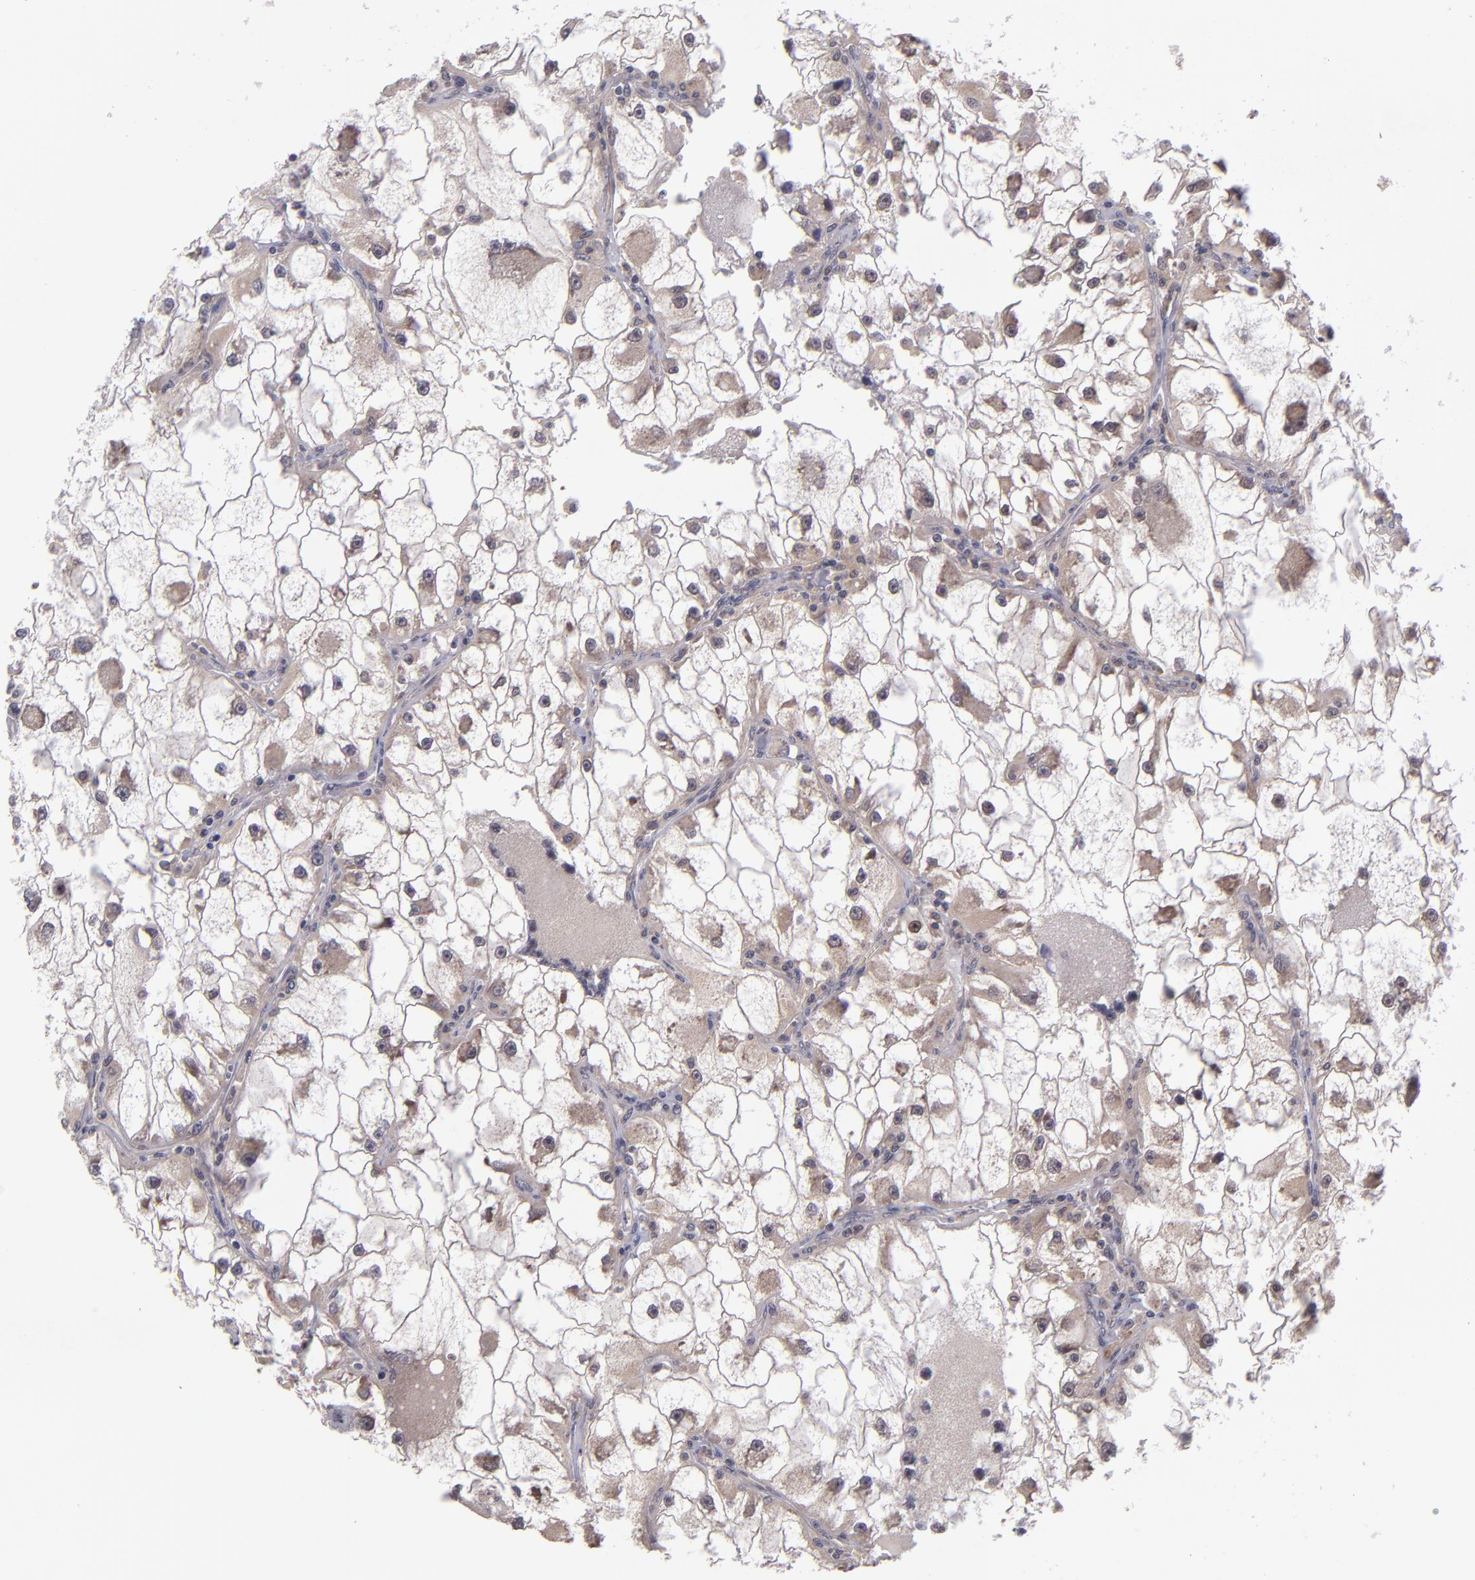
{"staining": {"intensity": "negative", "quantity": "none", "location": "none"}, "tissue": "renal cancer", "cell_type": "Tumor cells", "image_type": "cancer", "snomed": [{"axis": "morphology", "description": "Adenocarcinoma, NOS"}, {"axis": "topography", "description": "Kidney"}], "caption": "Immunohistochemistry image of human renal cancer (adenocarcinoma) stained for a protein (brown), which shows no staining in tumor cells.", "gene": "CDC7", "patient": {"sex": "female", "age": 73}}